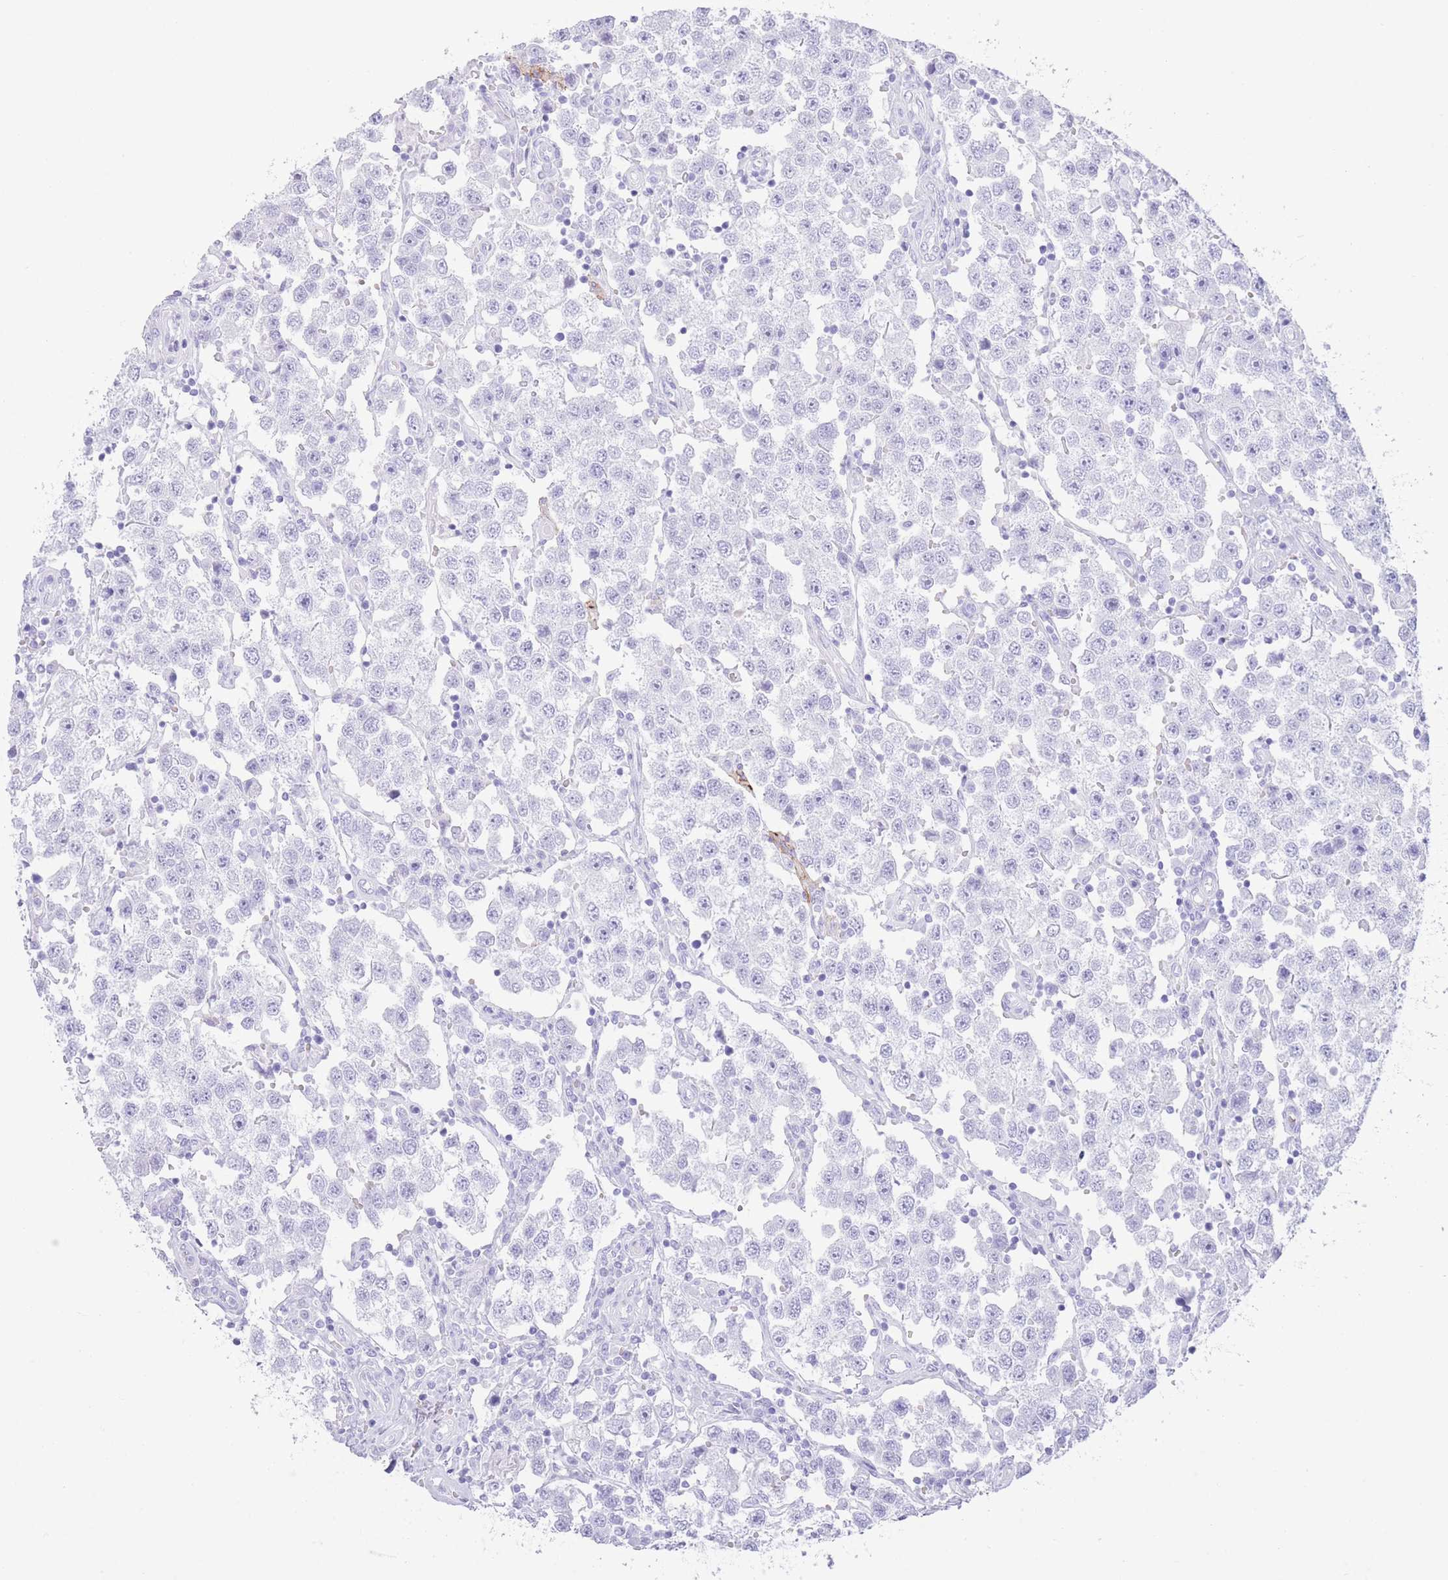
{"staining": {"intensity": "negative", "quantity": "none", "location": "none"}, "tissue": "testis cancer", "cell_type": "Tumor cells", "image_type": "cancer", "snomed": [{"axis": "morphology", "description": "Seminoma, NOS"}, {"axis": "topography", "description": "Testis"}], "caption": "An immunohistochemistry (IHC) image of testis seminoma is shown. There is no staining in tumor cells of testis seminoma. The staining was performed using DAB (3,3'-diaminobenzidine) to visualize the protein expression in brown, while the nuclei were stained in blue with hematoxylin (Magnification: 20x).", "gene": "ELOA2", "patient": {"sex": "male", "age": 37}}